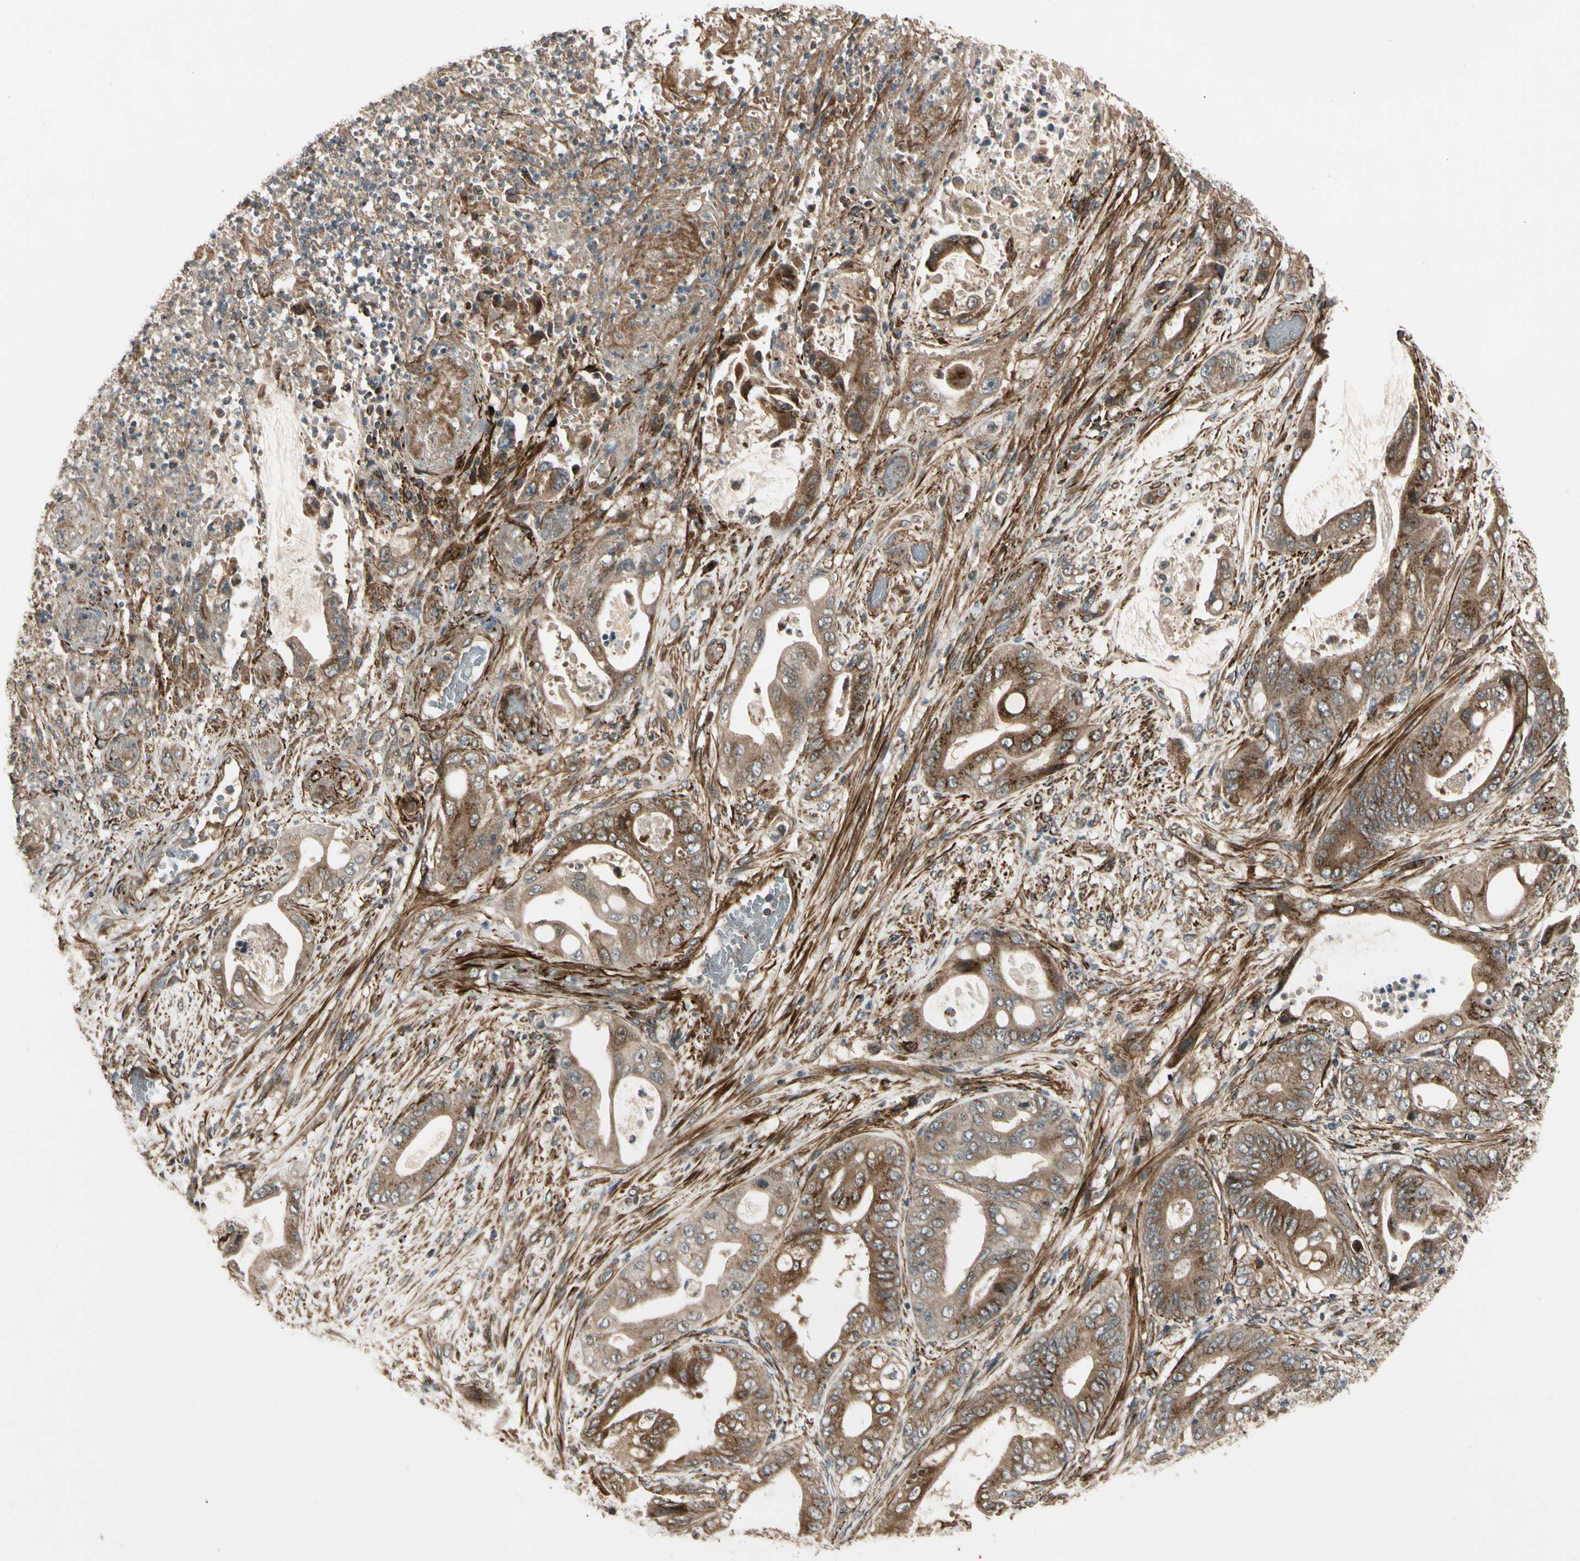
{"staining": {"intensity": "moderate", "quantity": ">75%", "location": "cytoplasmic/membranous"}, "tissue": "stomach cancer", "cell_type": "Tumor cells", "image_type": "cancer", "snomed": [{"axis": "morphology", "description": "Adenocarcinoma, NOS"}, {"axis": "topography", "description": "Stomach"}], "caption": "The photomicrograph shows staining of stomach cancer (adenocarcinoma), revealing moderate cytoplasmic/membranous protein expression (brown color) within tumor cells.", "gene": "GCK", "patient": {"sex": "female", "age": 73}}